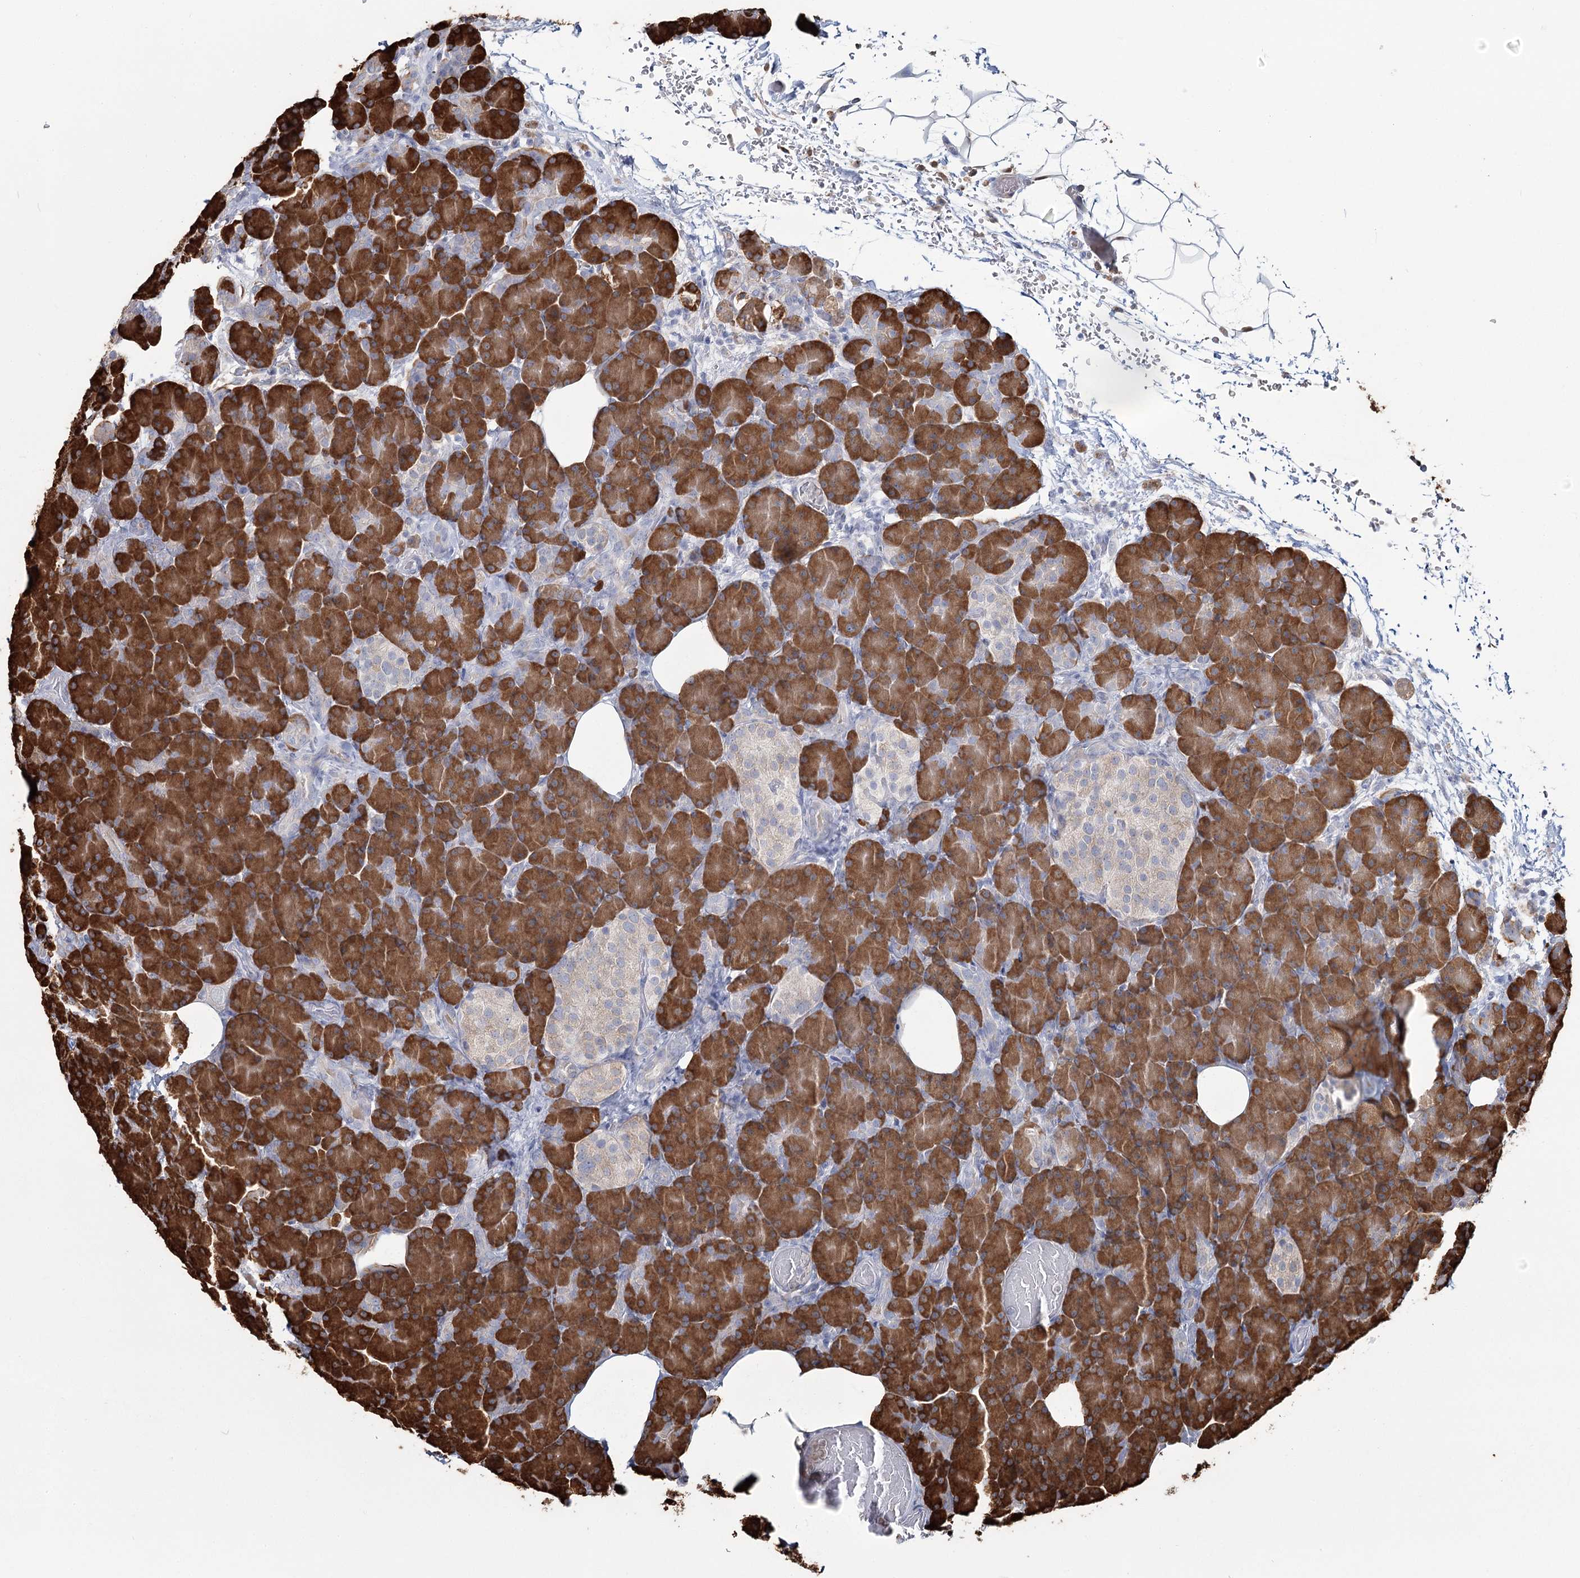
{"staining": {"intensity": "strong", "quantity": ">75%", "location": "cytoplasmic/membranous"}, "tissue": "pancreas", "cell_type": "Exocrine glandular cells", "image_type": "normal", "snomed": [{"axis": "morphology", "description": "Normal tissue, NOS"}, {"axis": "topography", "description": "Pancreas"}], "caption": "Strong cytoplasmic/membranous expression is appreciated in about >75% of exocrine glandular cells in unremarkable pancreas.", "gene": "ZCCHC9", "patient": {"sex": "female", "age": 43}}